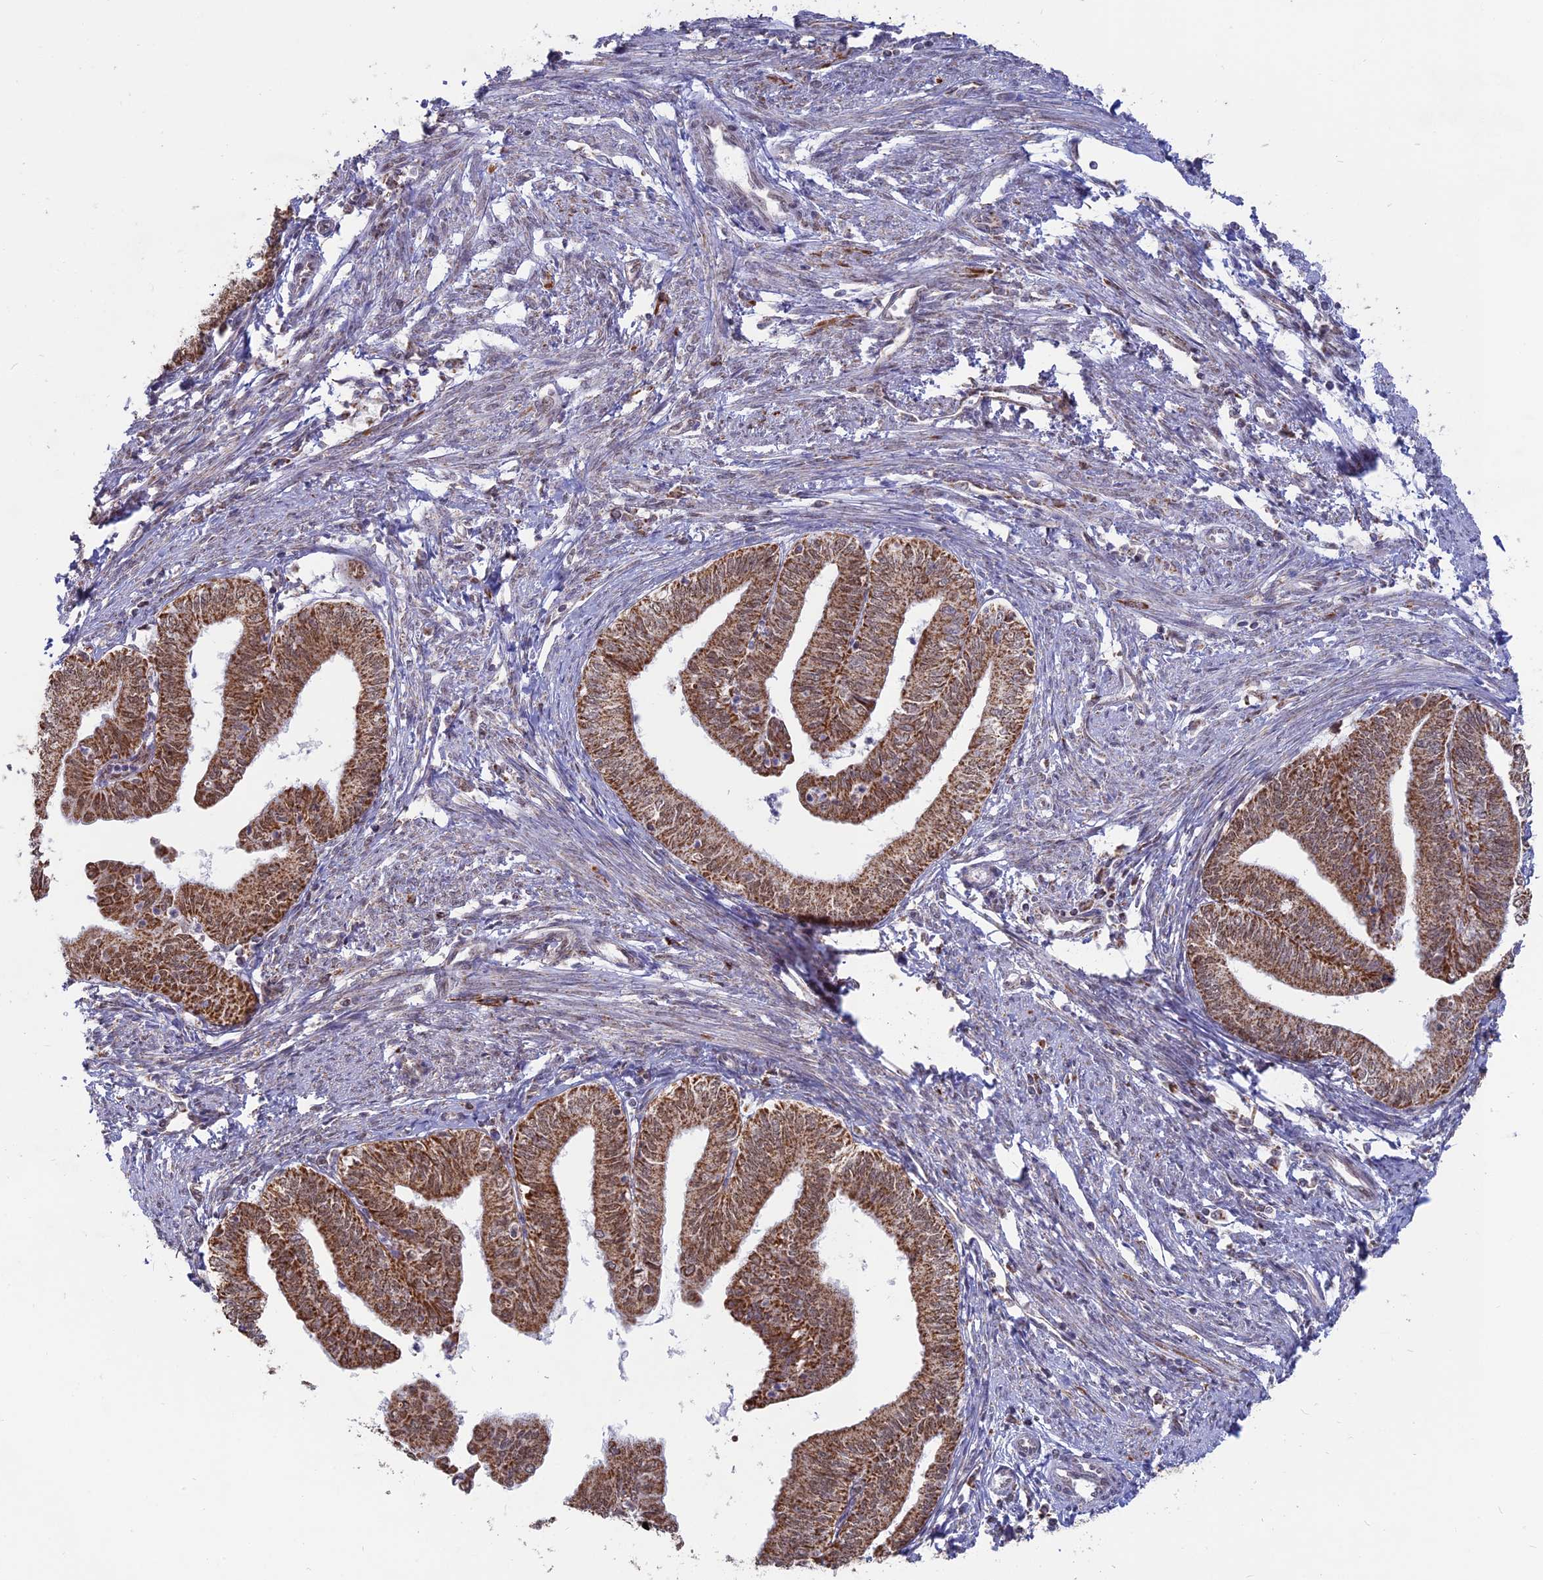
{"staining": {"intensity": "moderate", "quantity": ">75%", "location": "cytoplasmic/membranous"}, "tissue": "endometrial cancer", "cell_type": "Tumor cells", "image_type": "cancer", "snomed": [{"axis": "morphology", "description": "Adenocarcinoma, NOS"}, {"axis": "topography", "description": "Endometrium"}], "caption": "The immunohistochemical stain shows moderate cytoplasmic/membranous positivity in tumor cells of endometrial adenocarcinoma tissue. (DAB (3,3'-diaminobenzidine) = brown stain, brightfield microscopy at high magnification).", "gene": "ARHGAP40", "patient": {"sex": "female", "age": 66}}